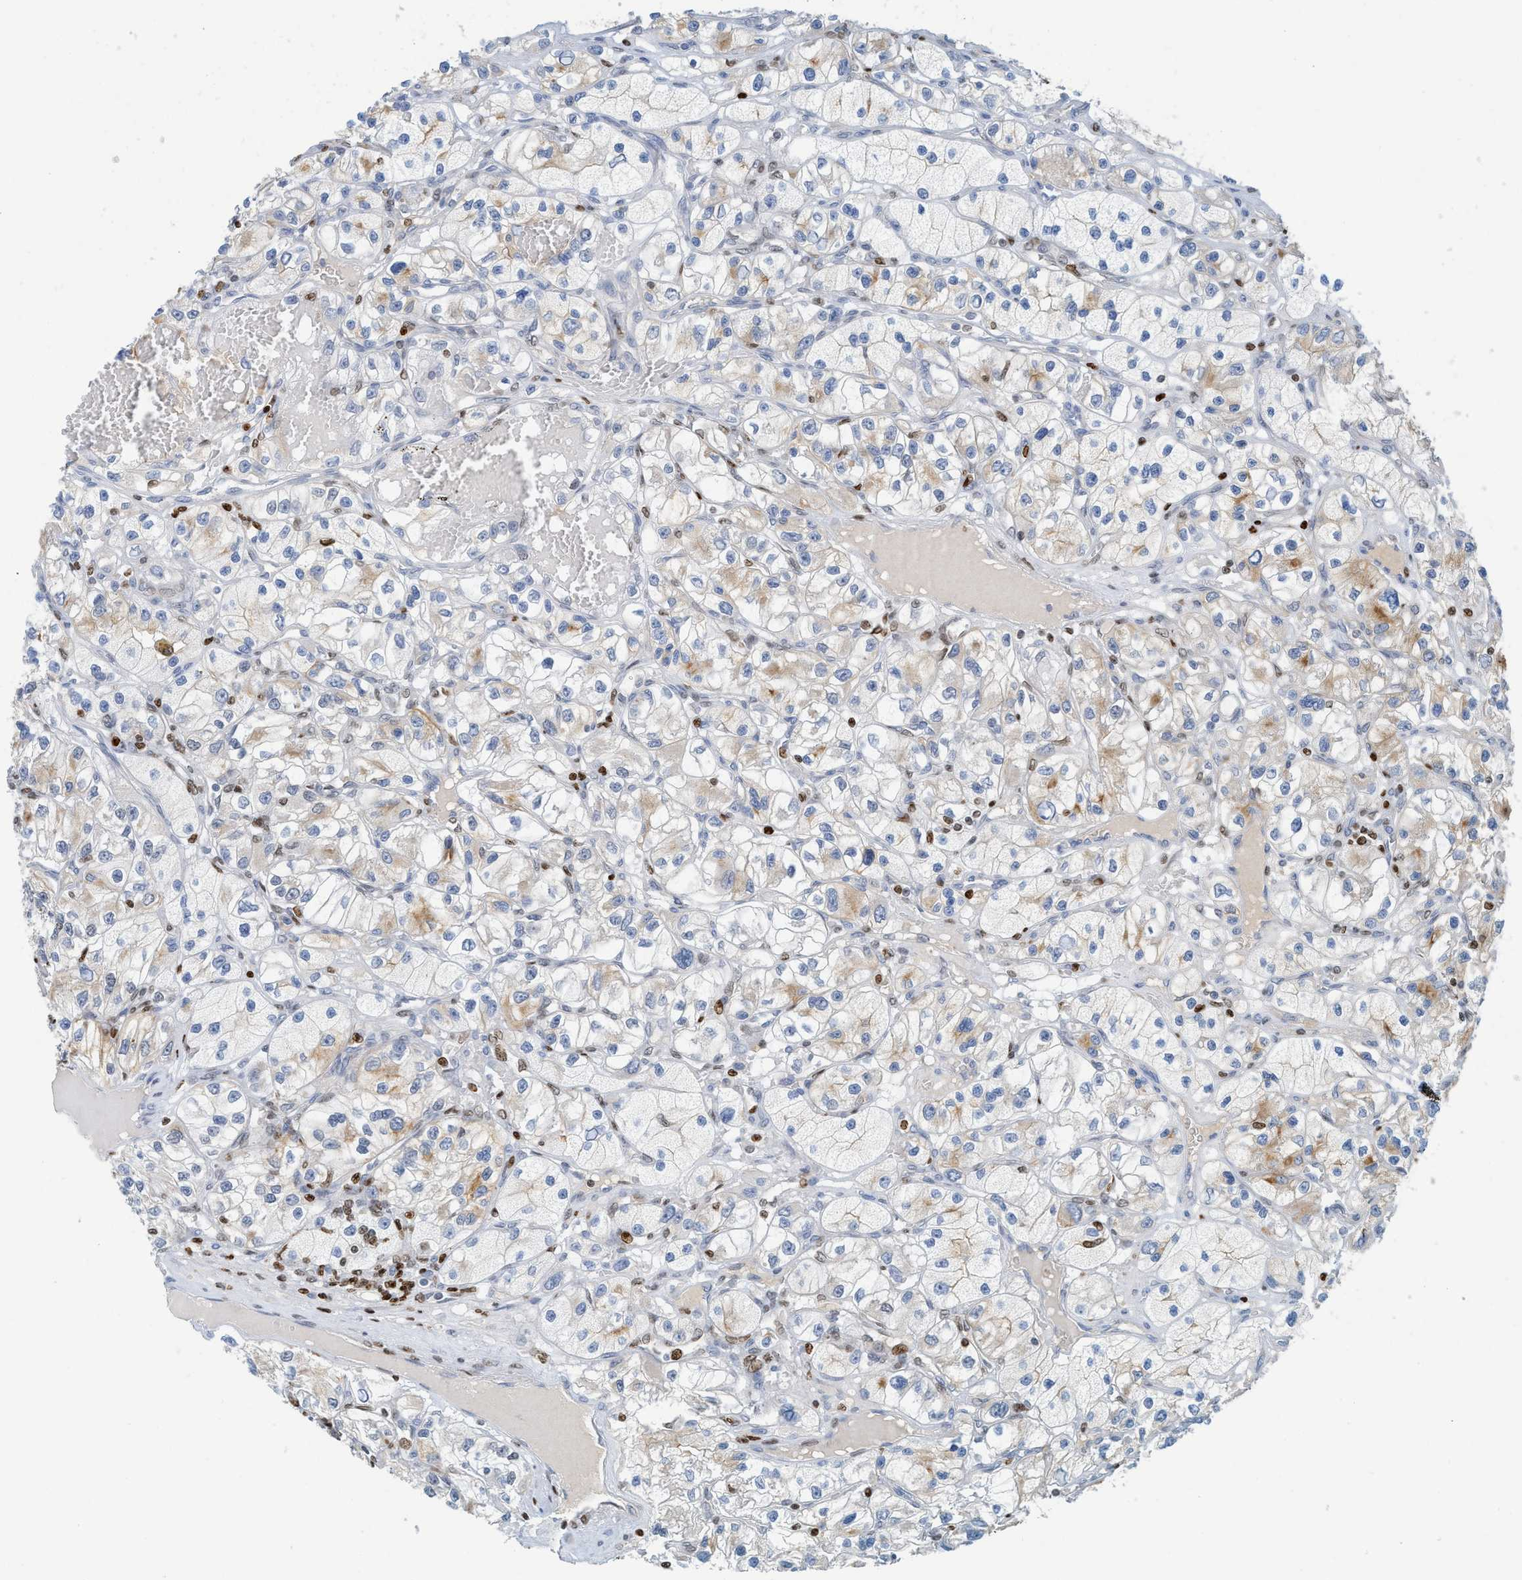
{"staining": {"intensity": "moderate", "quantity": "<25%", "location": "cytoplasmic/membranous"}, "tissue": "renal cancer", "cell_type": "Tumor cells", "image_type": "cancer", "snomed": [{"axis": "morphology", "description": "Adenocarcinoma, NOS"}, {"axis": "topography", "description": "Kidney"}], "caption": "This photomicrograph demonstrates renal cancer (adenocarcinoma) stained with IHC to label a protein in brown. The cytoplasmic/membranous of tumor cells show moderate positivity for the protein. Nuclei are counter-stained blue.", "gene": "SH3D19", "patient": {"sex": "female", "age": 57}}